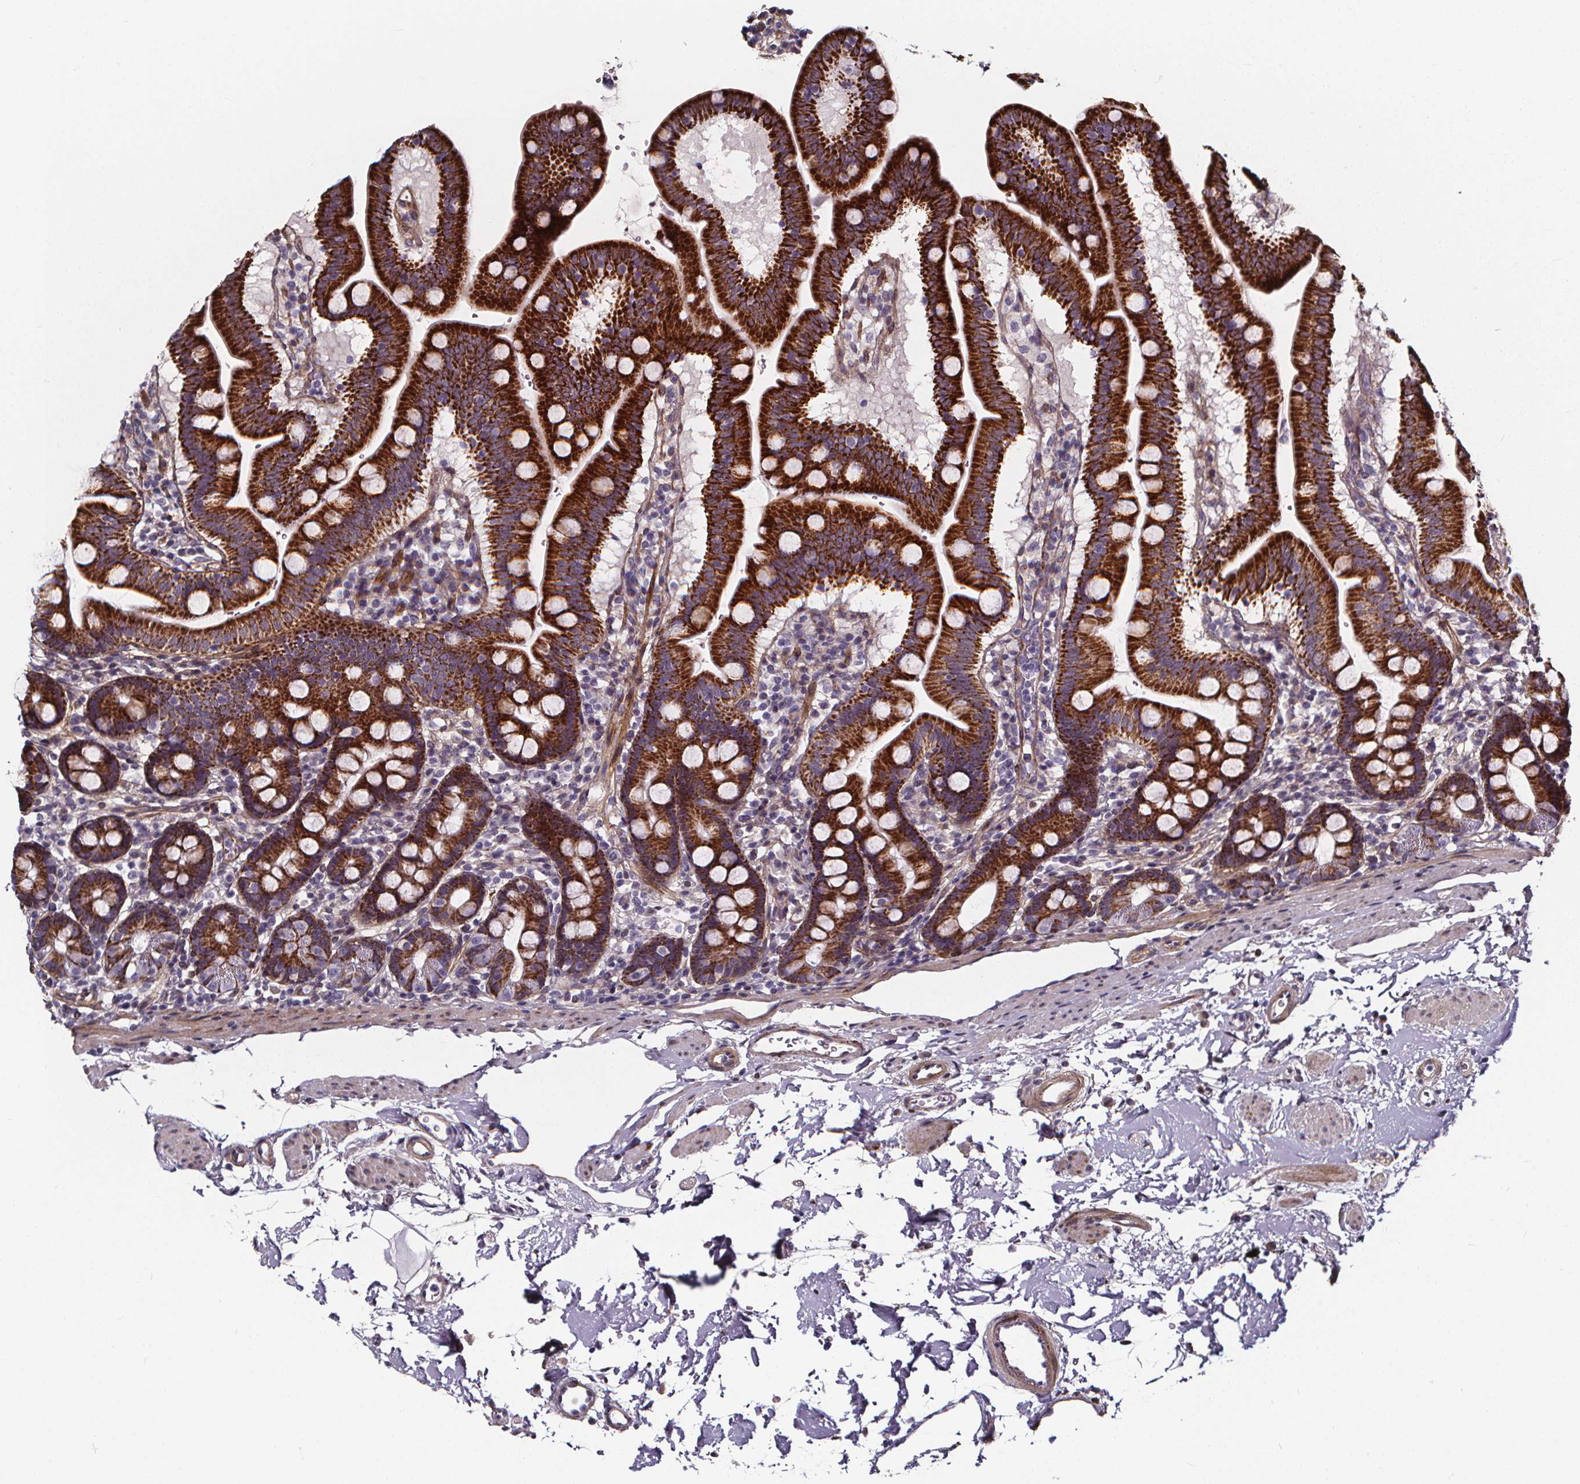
{"staining": {"intensity": "moderate", "quantity": ">75%", "location": "cytoplasmic/membranous"}, "tissue": "duodenum", "cell_type": "Glandular cells", "image_type": "normal", "snomed": [{"axis": "morphology", "description": "Normal tissue, NOS"}, {"axis": "topography", "description": "Duodenum"}], "caption": "Immunohistochemistry staining of benign duodenum, which displays medium levels of moderate cytoplasmic/membranous expression in approximately >75% of glandular cells indicating moderate cytoplasmic/membranous protein expression. The staining was performed using DAB (brown) for protein detection and nuclei were counterstained in hematoxylin (blue).", "gene": "AEBP1", "patient": {"sex": "male", "age": 59}}